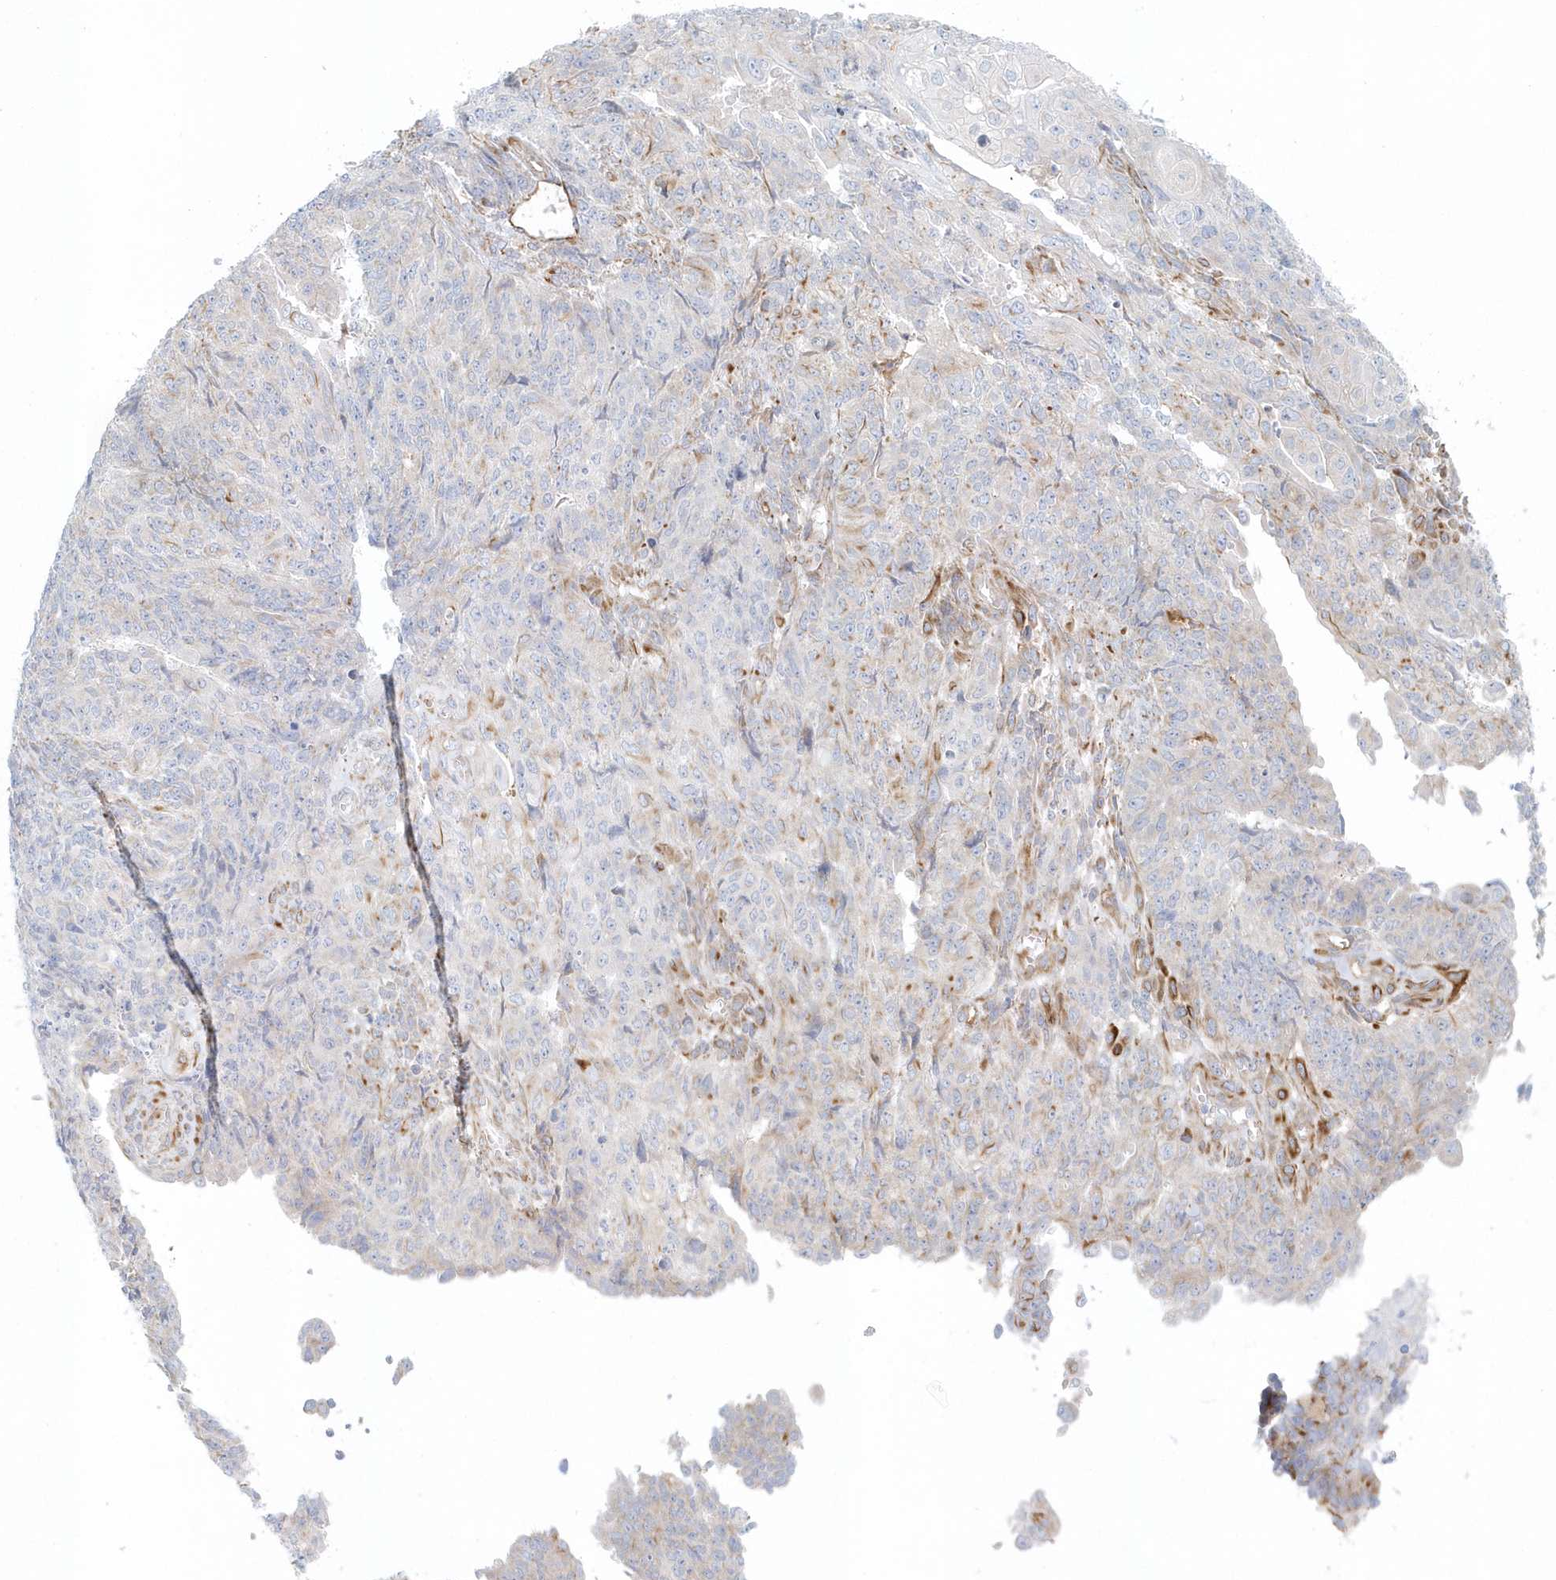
{"staining": {"intensity": "weak", "quantity": "<25%", "location": "cytoplasmic/membranous"}, "tissue": "endometrial cancer", "cell_type": "Tumor cells", "image_type": "cancer", "snomed": [{"axis": "morphology", "description": "Adenocarcinoma, NOS"}, {"axis": "topography", "description": "Endometrium"}], "caption": "Immunohistochemistry micrograph of neoplastic tissue: adenocarcinoma (endometrial) stained with DAB (3,3'-diaminobenzidine) exhibits no significant protein positivity in tumor cells.", "gene": "GPR152", "patient": {"sex": "female", "age": 32}}